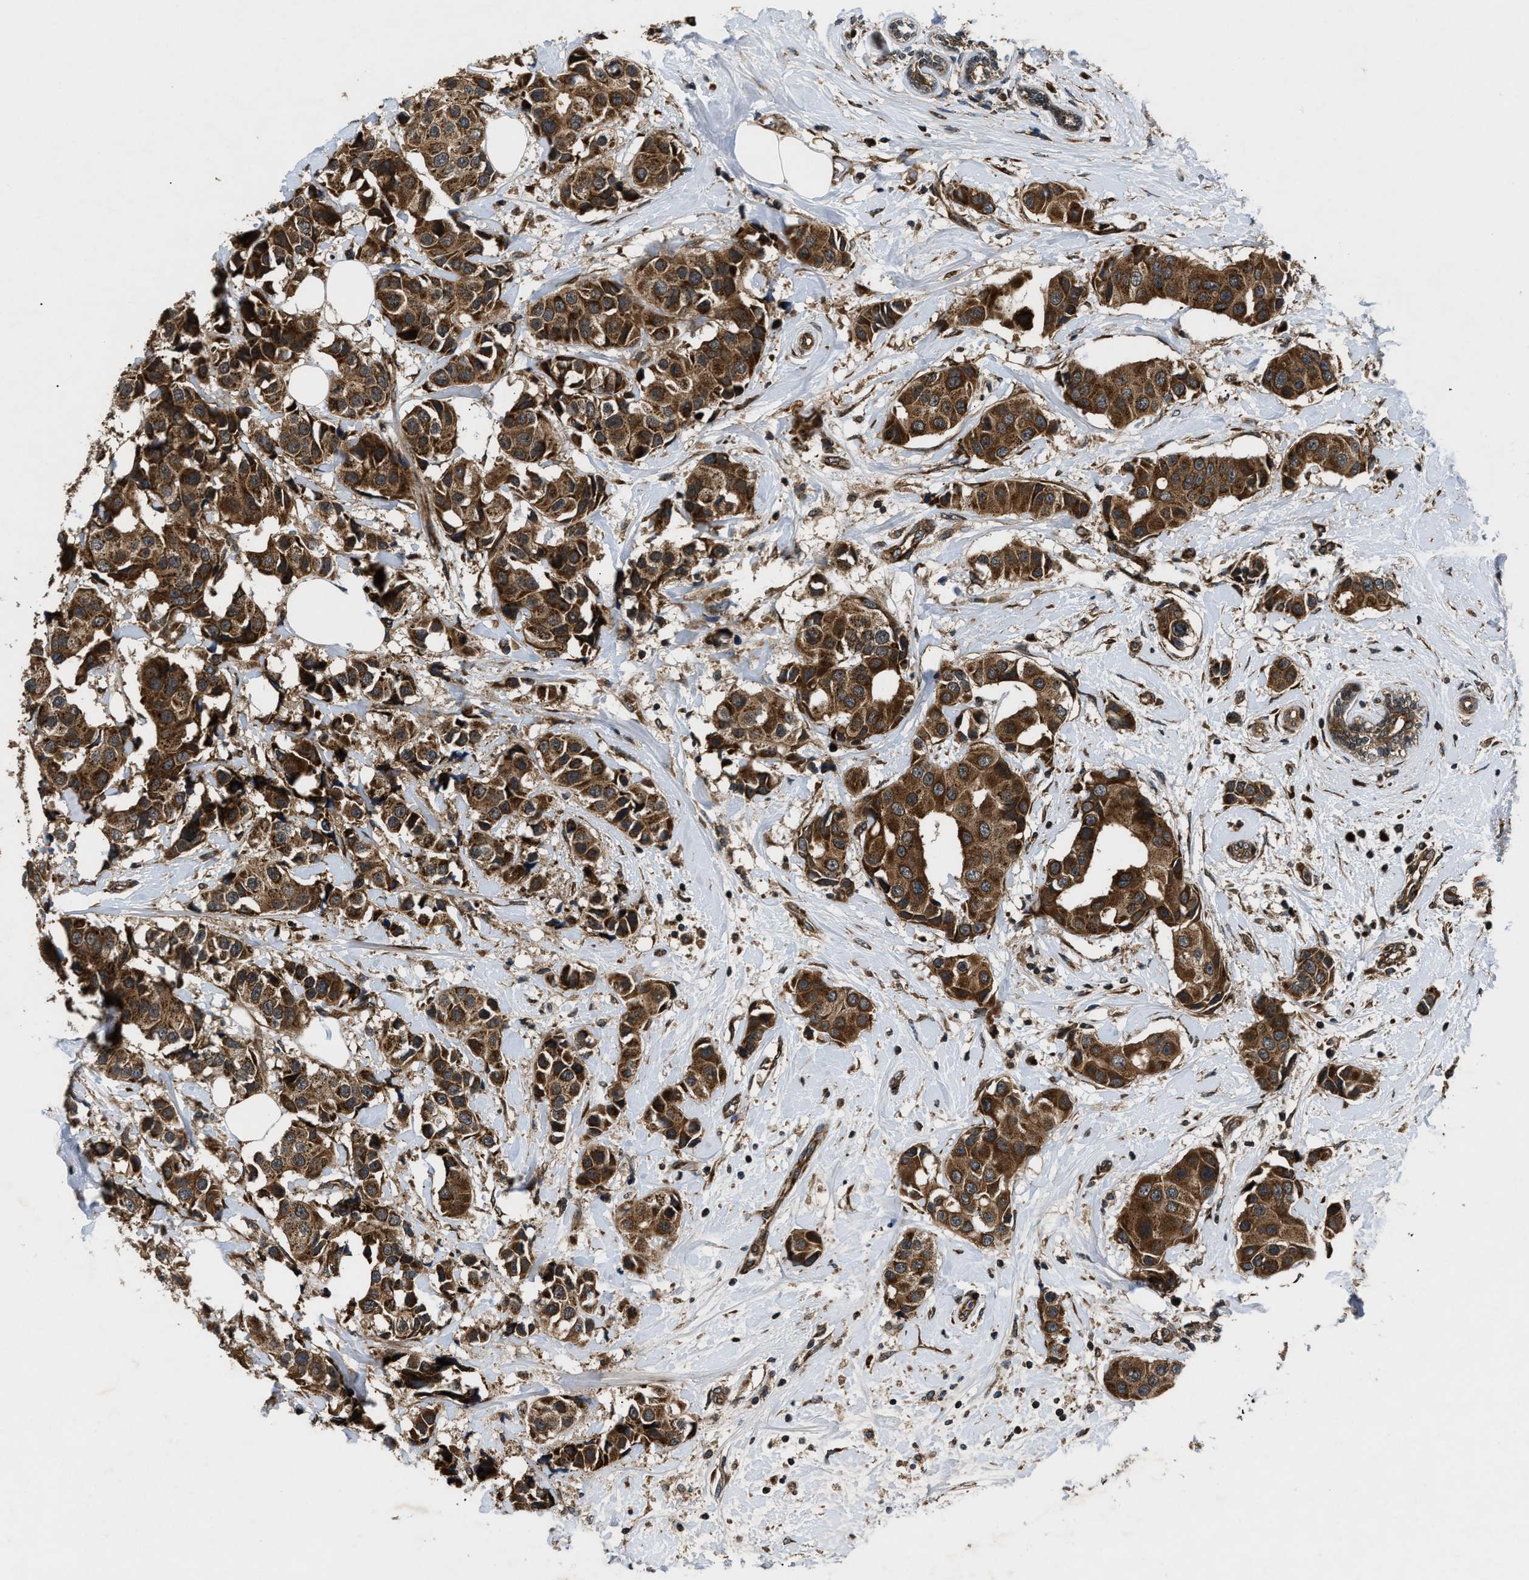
{"staining": {"intensity": "strong", "quantity": ">75%", "location": "cytoplasmic/membranous"}, "tissue": "breast cancer", "cell_type": "Tumor cells", "image_type": "cancer", "snomed": [{"axis": "morphology", "description": "Normal tissue, NOS"}, {"axis": "morphology", "description": "Duct carcinoma"}, {"axis": "topography", "description": "Breast"}], "caption": "Tumor cells demonstrate strong cytoplasmic/membranous staining in about >75% of cells in breast intraductal carcinoma.", "gene": "PNPLA8", "patient": {"sex": "female", "age": 39}}